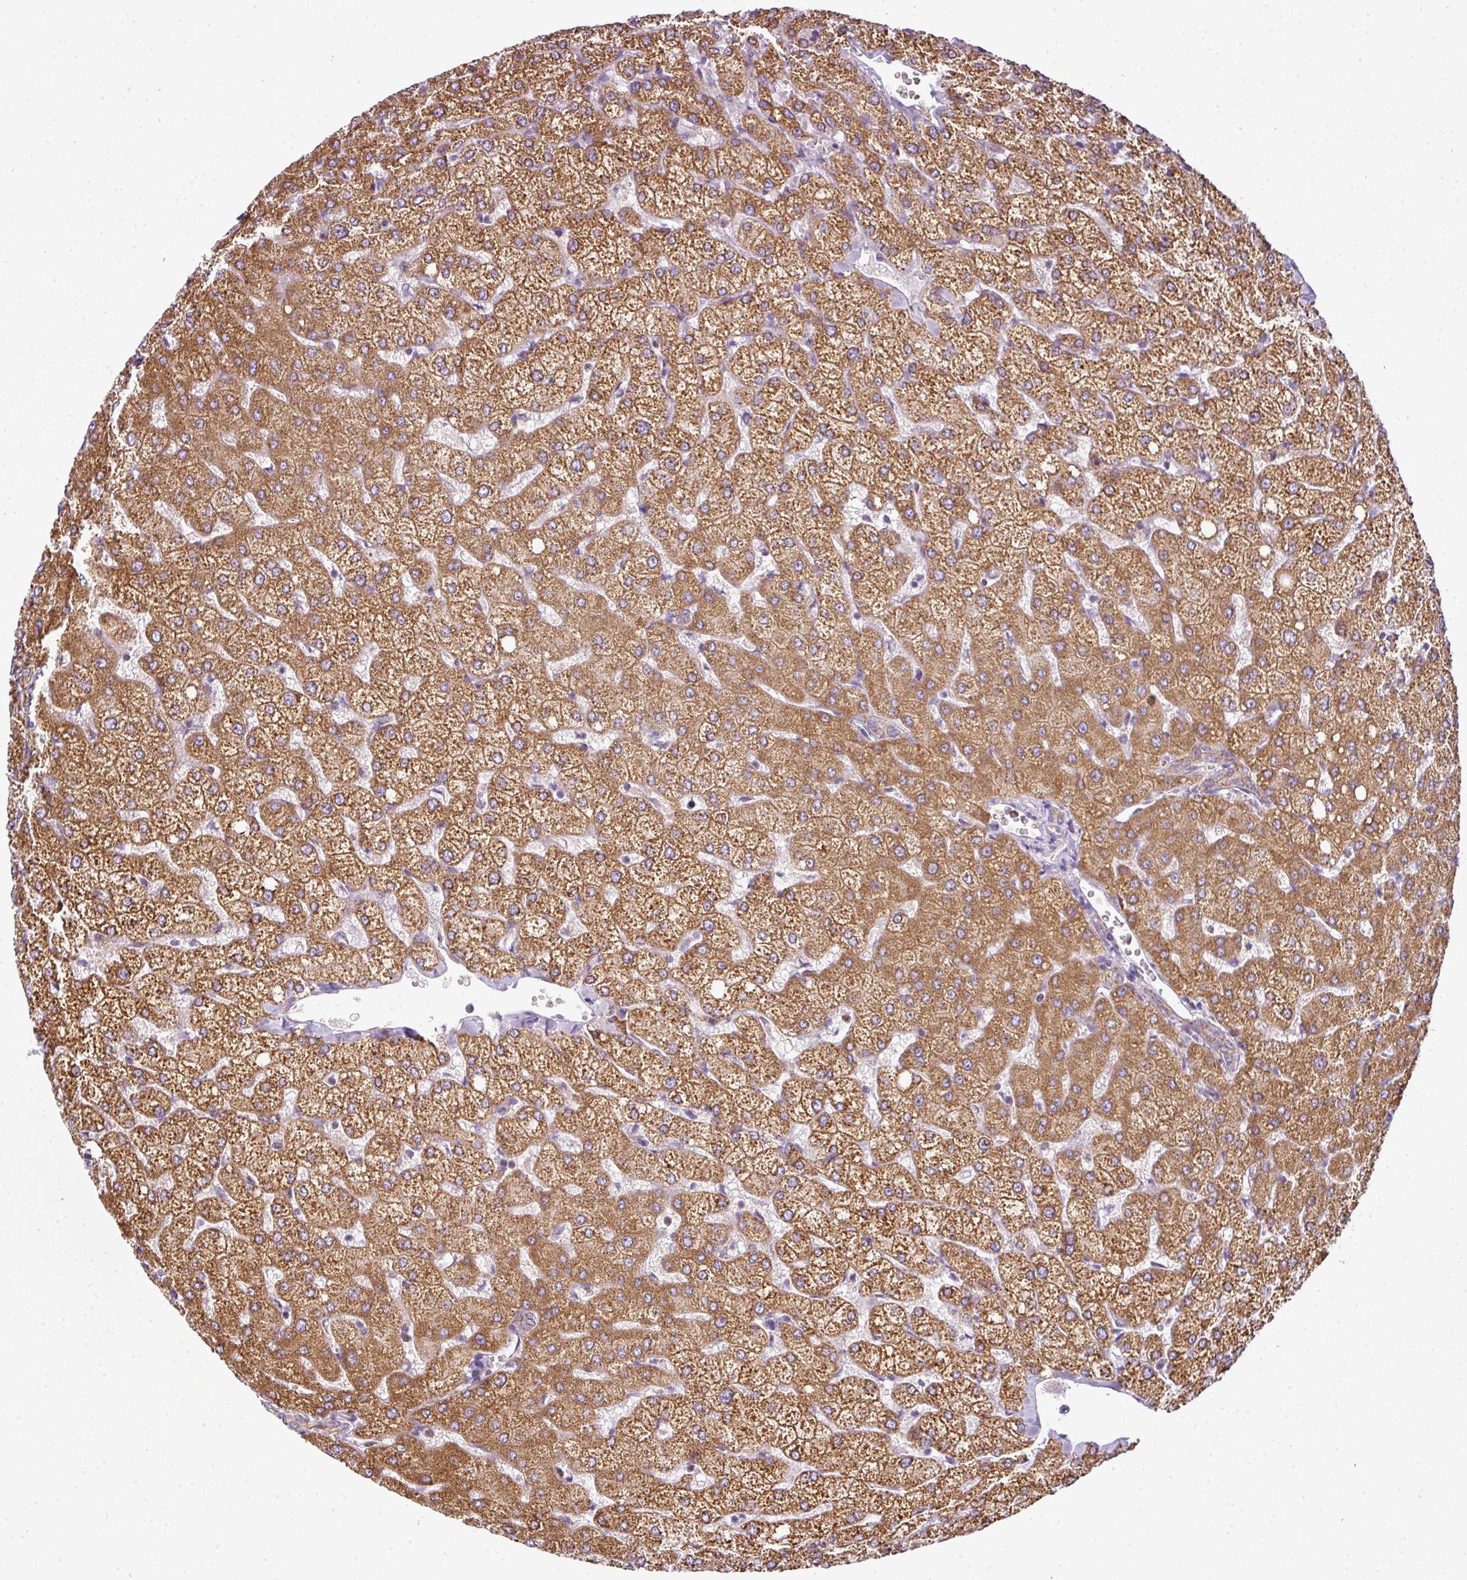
{"staining": {"intensity": "weak", "quantity": "25%-75%", "location": "cytoplasmic/membranous"}, "tissue": "liver", "cell_type": "Cholangiocytes", "image_type": "normal", "snomed": [{"axis": "morphology", "description": "Normal tissue, NOS"}, {"axis": "topography", "description": "Liver"}], "caption": "This micrograph shows immunohistochemistry (IHC) staining of unremarkable human liver, with low weak cytoplasmic/membranous staining in approximately 25%-75% of cholangiocytes.", "gene": "ANKRD18A", "patient": {"sex": "female", "age": 54}}